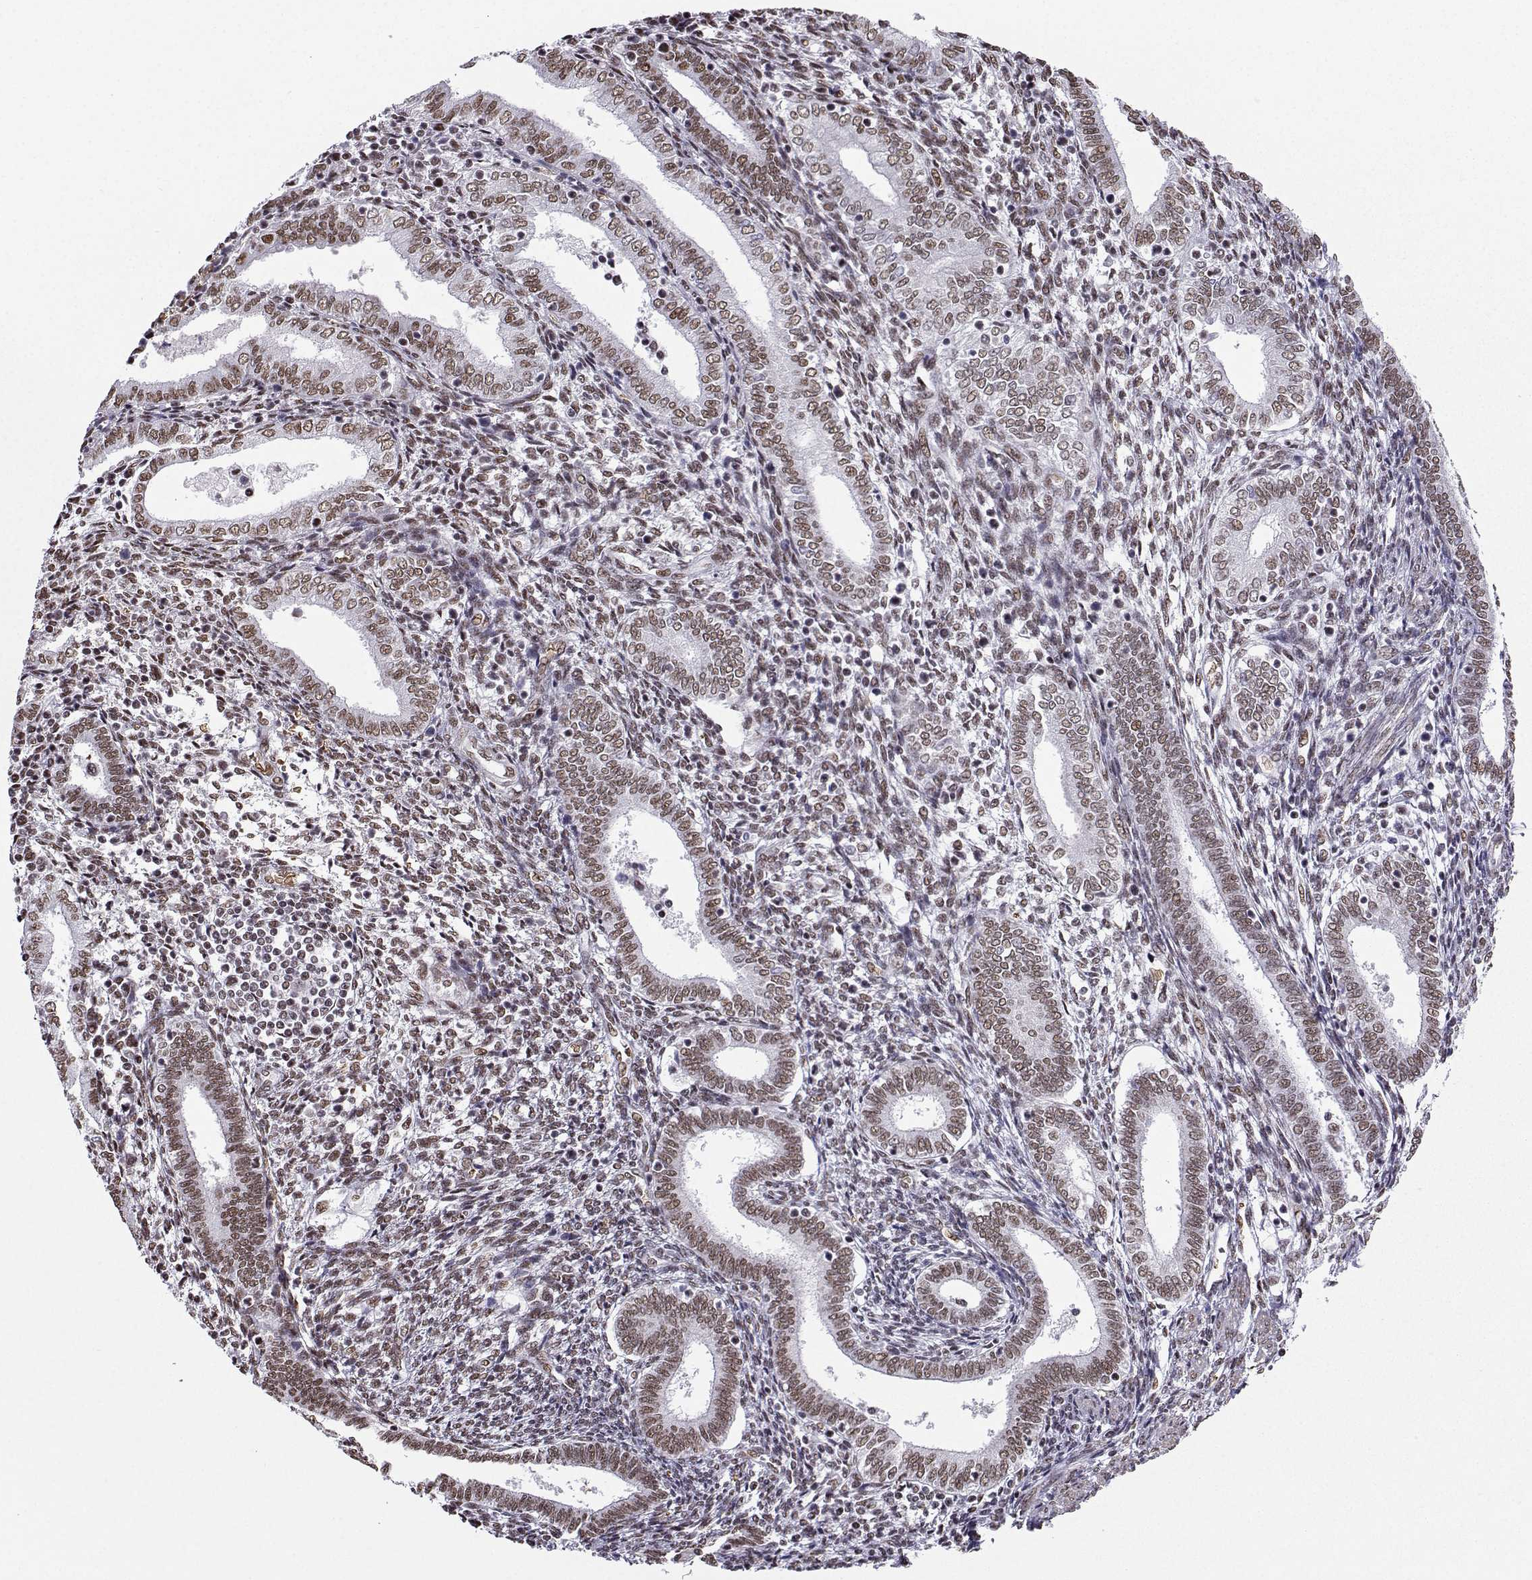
{"staining": {"intensity": "weak", "quantity": ">75%", "location": "nuclear"}, "tissue": "endometrium", "cell_type": "Cells in endometrial stroma", "image_type": "normal", "snomed": [{"axis": "morphology", "description": "Normal tissue, NOS"}, {"axis": "topography", "description": "Endometrium"}], "caption": "Endometrium stained for a protein reveals weak nuclear positivity in cells in endometrial stroma. (DAB (3,3'-diaminobenzidine) = brown stain, brightfield microscopy at high magnification).", "gene": "CCNK", "patient": {"sex": "female", "age": 42}}